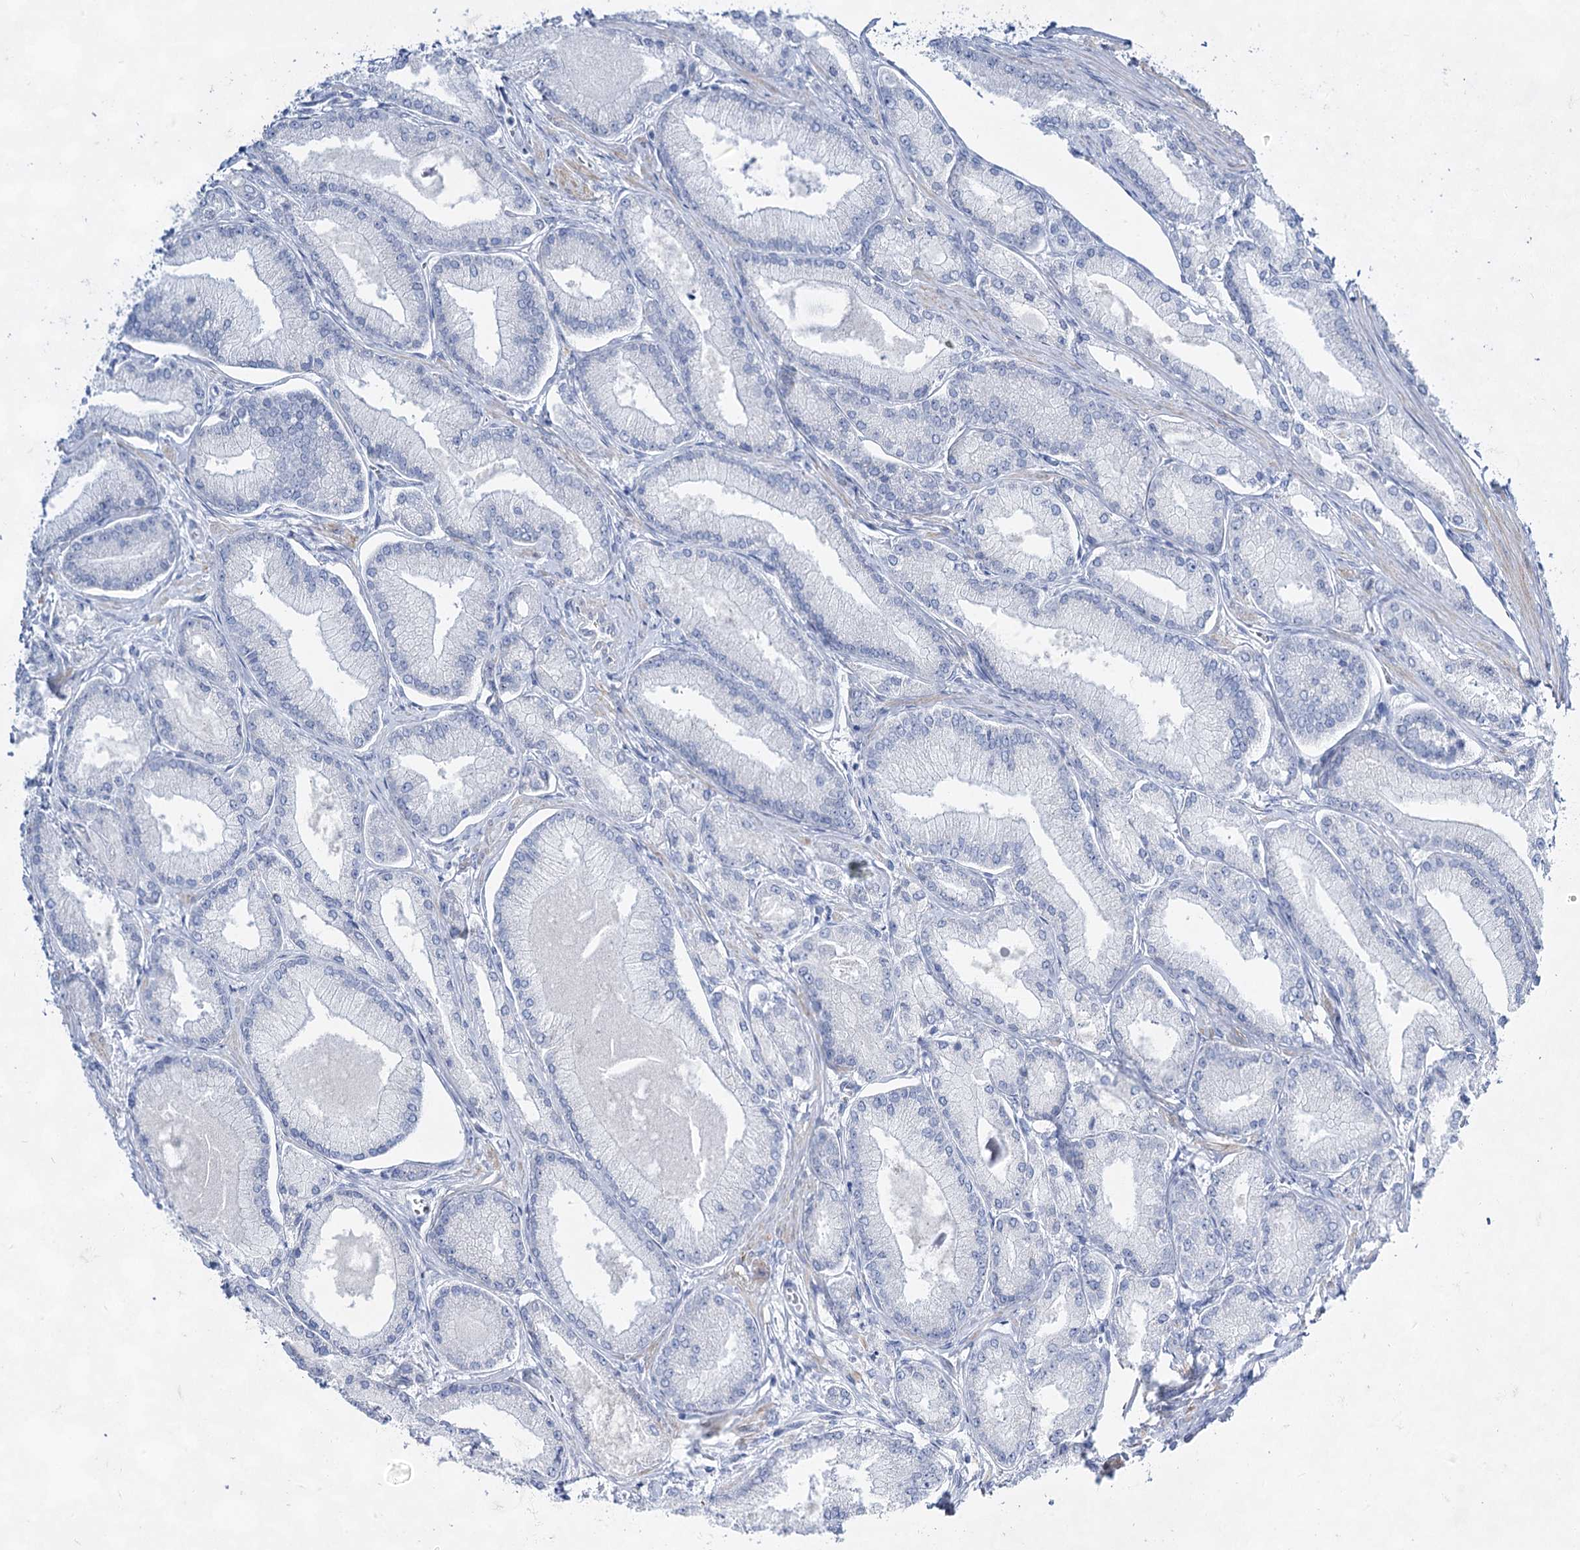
{"staining": {"intensity": "negative", "quantity": "none", "location": "none"}, "tissue": "prostate cancer", "cell_type": "Tumor cells", "image_type": "cancer", "snomed": [{"axis": "morphology", "description": "Adenocarcinoma, Low grade"}, {"axis": "topography", "description": "Prostate"}], "caption": "An image of human prostate cancer (low-grade adenocarcinoma) is negative for staining in tumor cells.", "gene": "ACRV1", "patient": {"sex": "male", "age": 74}}